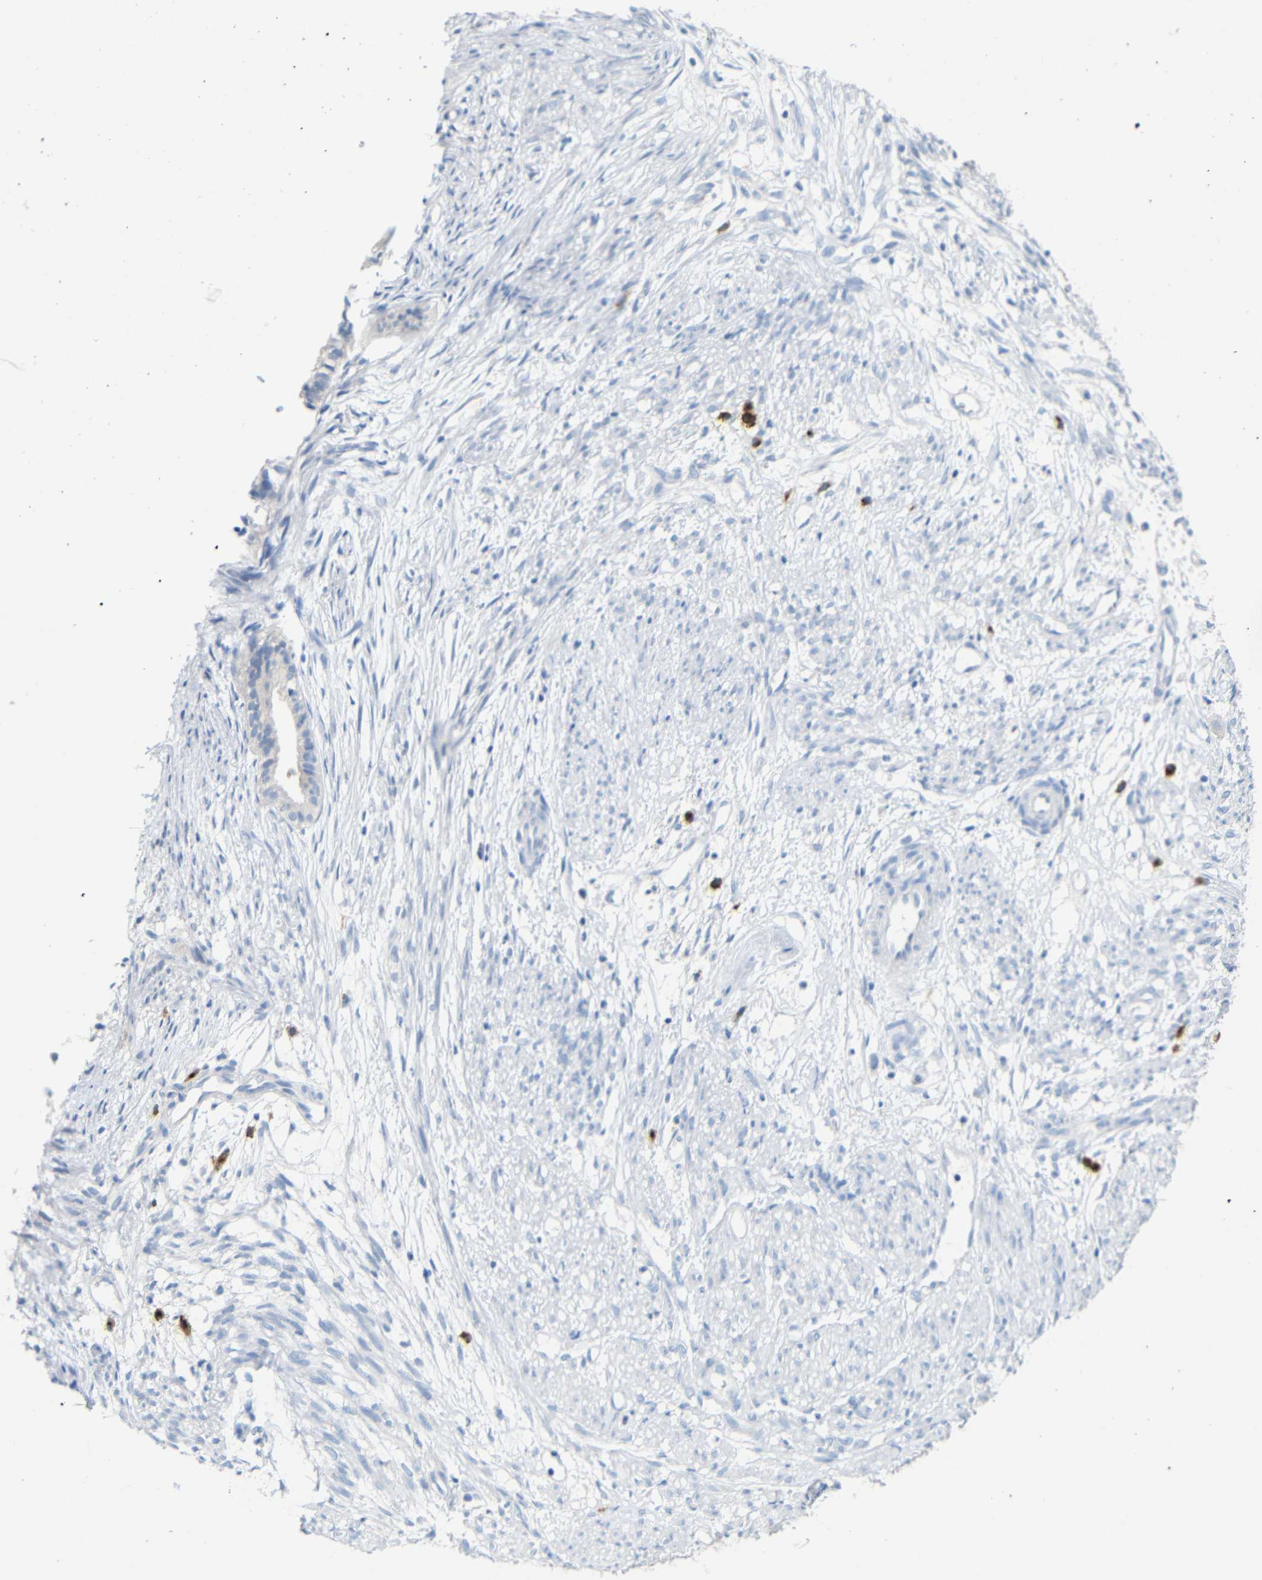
{"staining": {"intensity": "negative", "quantity": "none", "location": "none"}, "tissue": "cervical cancer", "cell_type": "Tumor cells", "image_type": "cancer", "snomed": [{"axis": "morphology", "description": "Normal tissue, NOS"}, {"axis": "morphology", "description": "Adenocarcinoma, NOS"}, {"axis": "topography", "description": "Cervix"}, {"axis": "topography", "description": "Endometrium"}], "caption": "High magnification brightfield microscopy of adenocarcinoma (cervical) stained with DAB (3,3'-diaminobenzidine) (brown) and counterstained with hematoxylin (blue): tumor cells show no significant expression. (Stains: DAB immunohistochemistry with hematoxylin counter stain, Microscopy: brightfield microscopy at high magnification).", "gene": "FCRL1", "patient": {"sex": "female", "age": 86}}